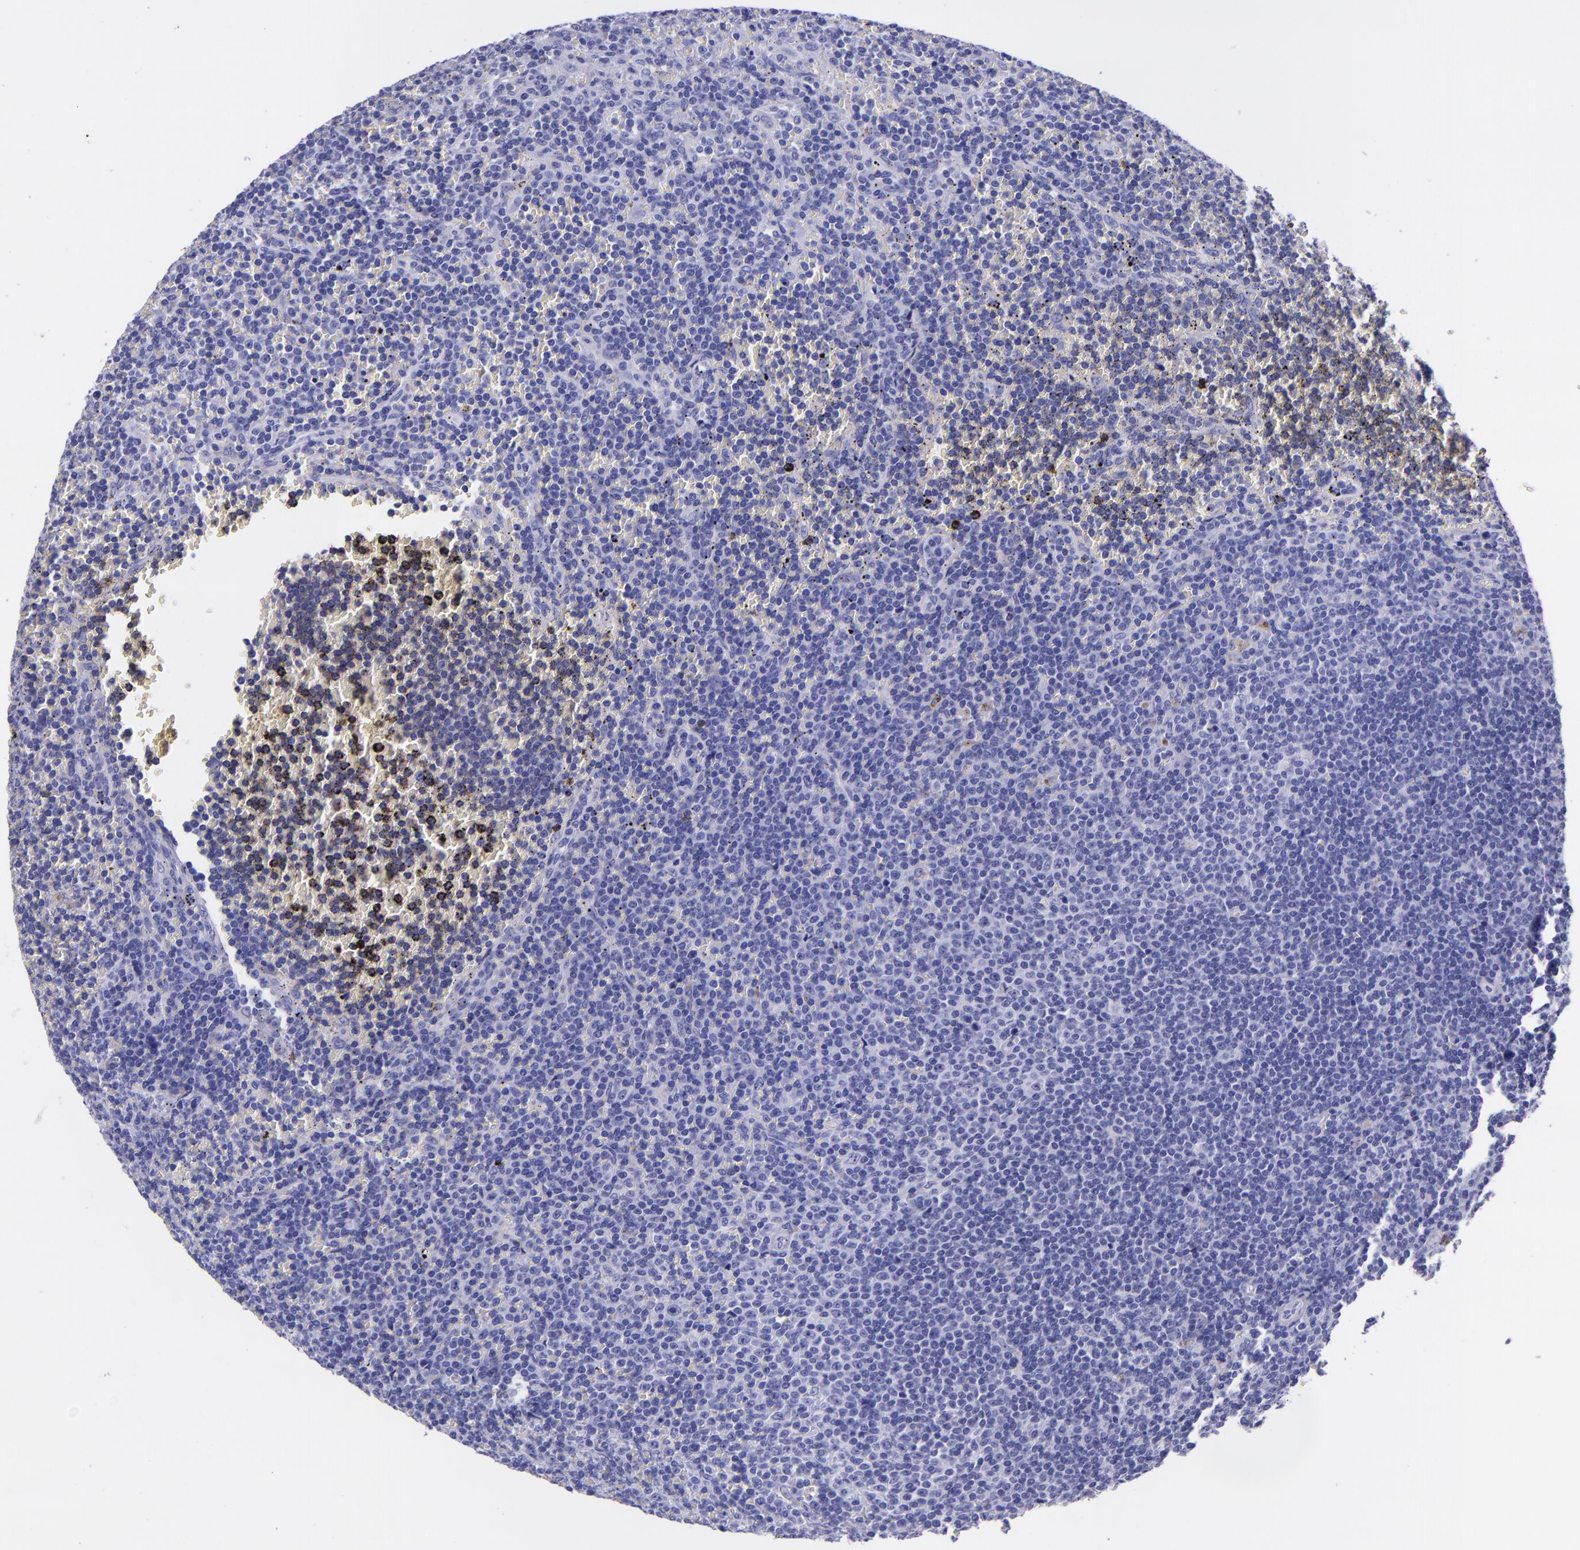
{"staining": {"intensity": "negative", "quantity": "none", "location": "none"}, "tissue": "lymphoma", "cell_type": "Tumor cells", "image_type": "cancer", "snomed": [{"axis": "morphology", "description": "Malignant lymphoma, non-Hodgkin's type, Low grade"}, {"axis": "topography", "description": "Spleen"}], "caption": "Lymphoma was stained to show a protein in brown. There is no significant expression in tumor cells.", "gene": "MBP", "patient": {"sex": "male", "age": 80}}